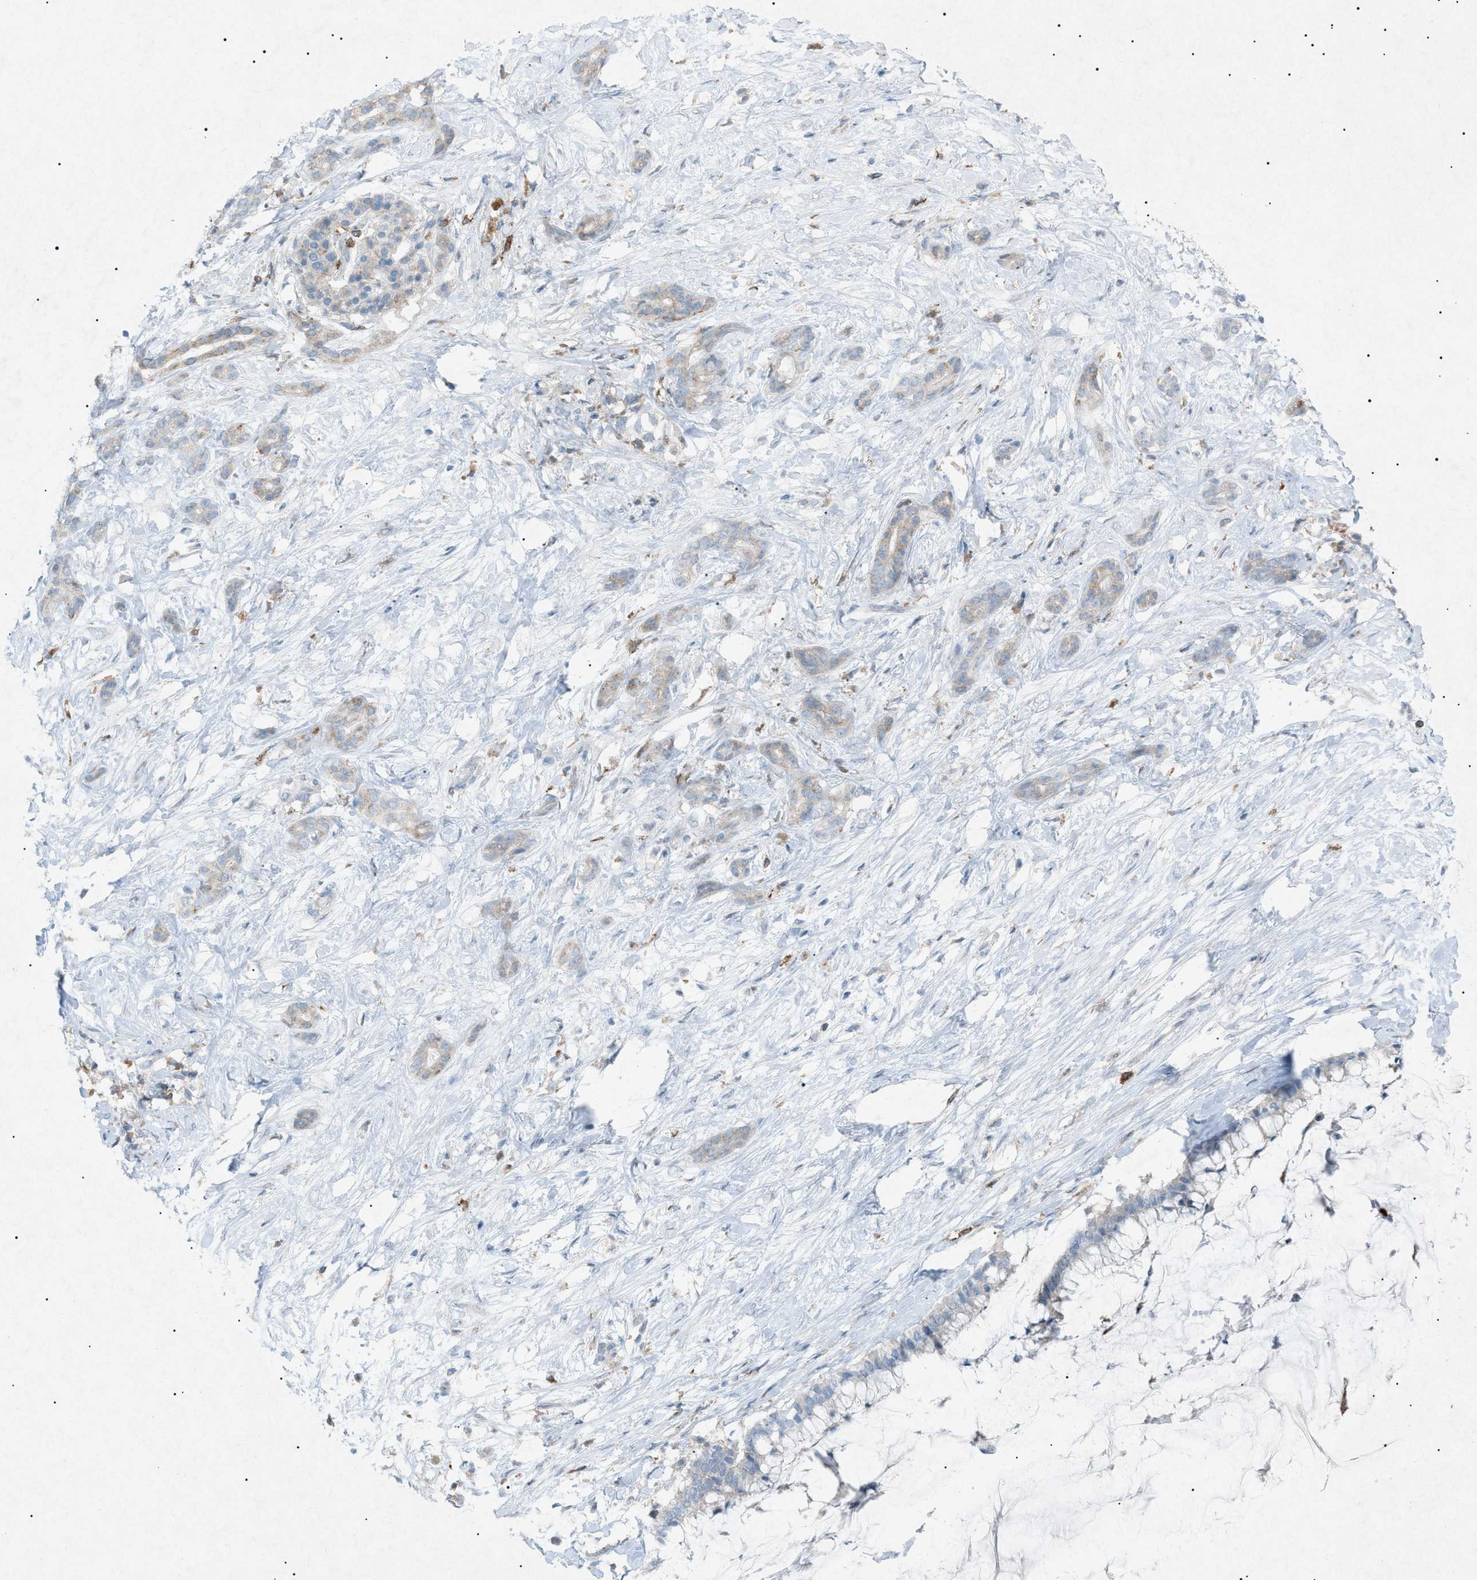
{"staining": {"intensity": "weak", "quantity": "25%-75%", "location": "cytoplasmic/membranous"}, "tissue": "pancreatic cancer", "cell_type": "Tumor cells", "image_type": "cancer", "snomed": [{"axis": "morphology", "description": "Adenocarcinoma, NOS"}, {"axis": "topography", "description": "Pancreas"}], "caption": "Tumor cells show low levels of weak cytoplasmic/membranous staining in about 25%-75% of cells in human pancreatic adenocarcinoma. (DAB (3,3'-diaminobenzidine) IHC, brown staining for protein, blue staining for nuclei).", "gene": "BTK", "patient": {"sex": "male", "age": 41}}